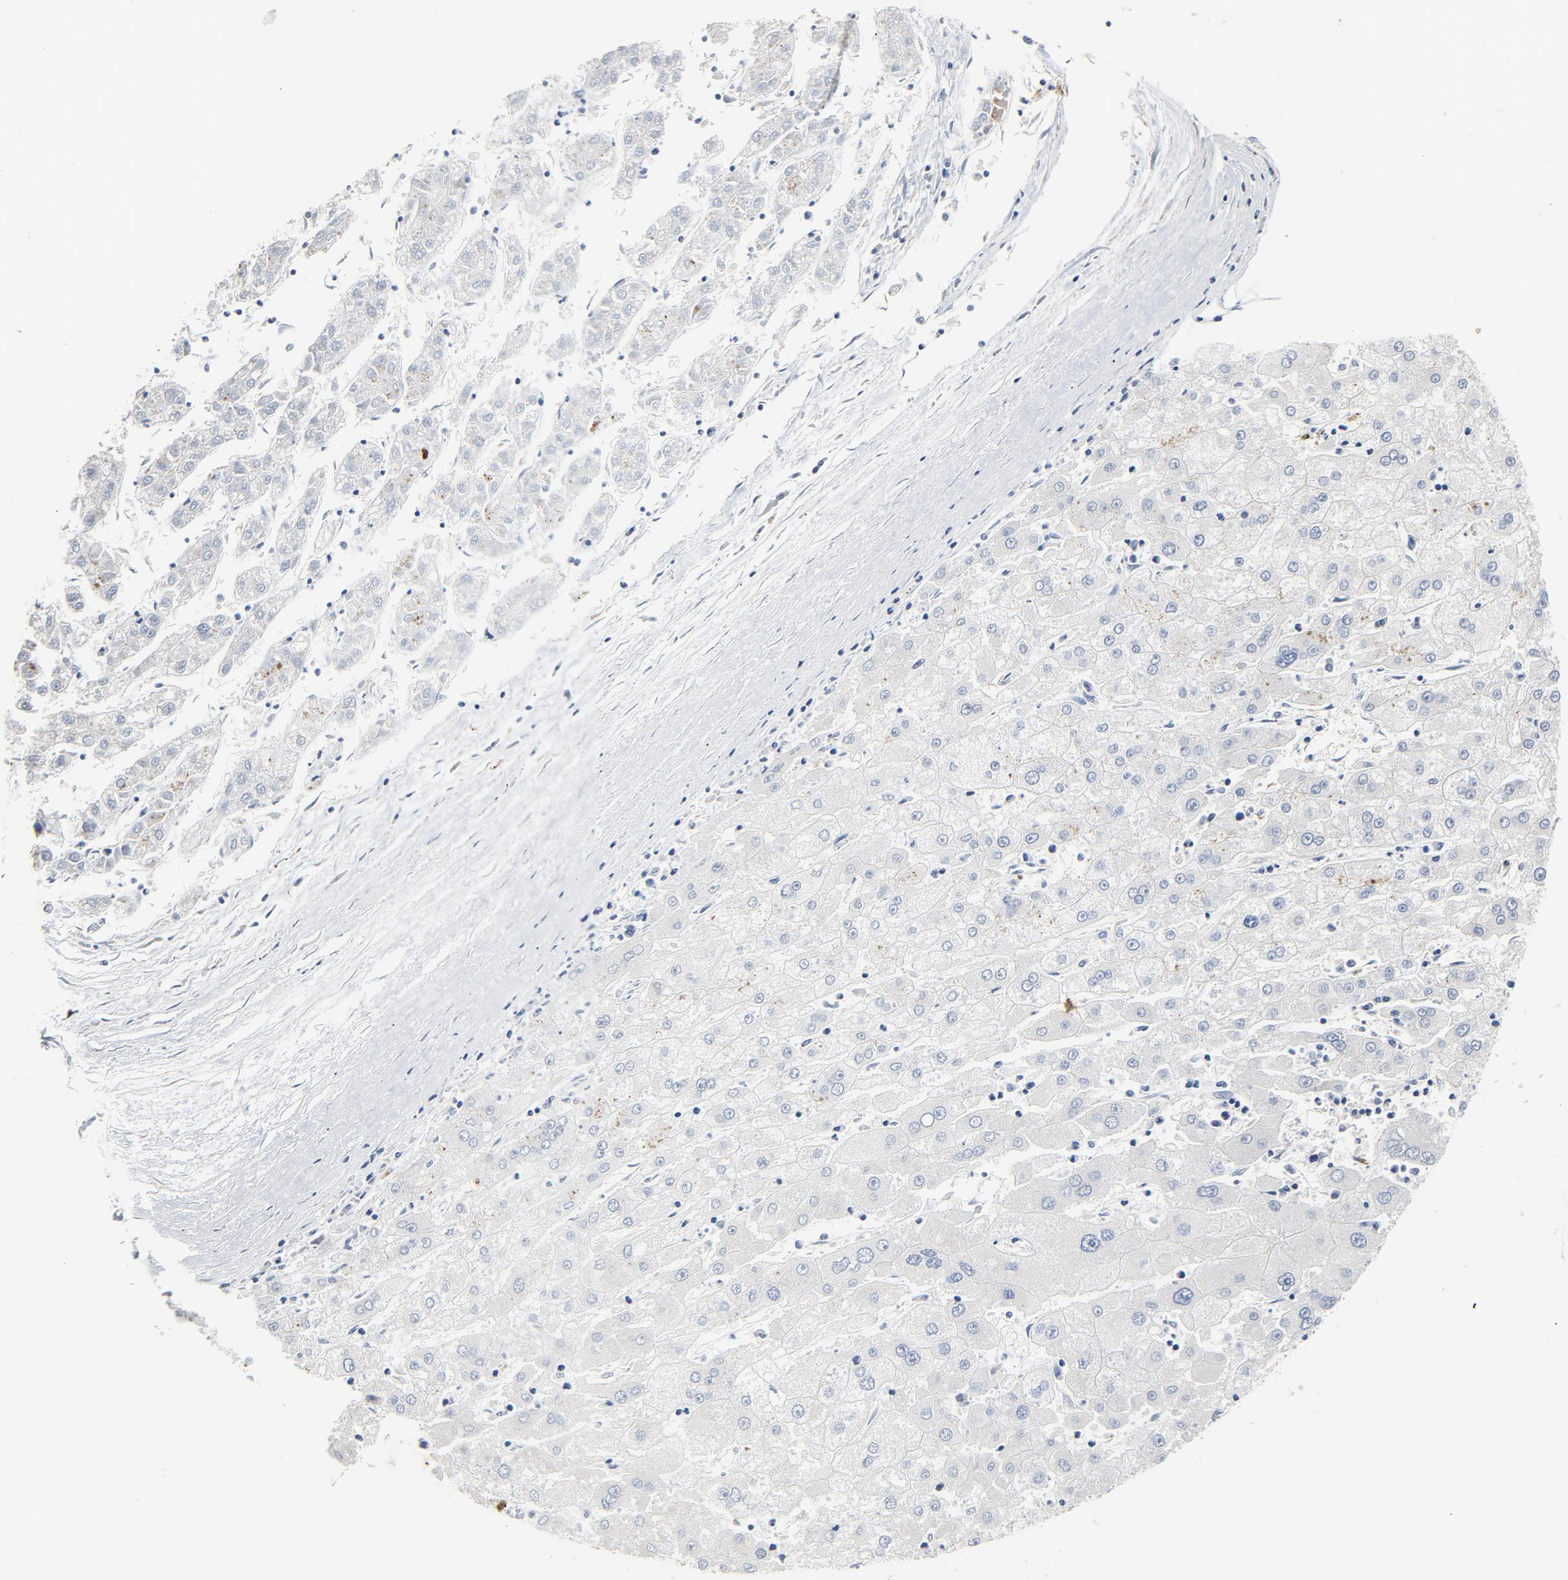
{"staining": {"intensity": "negative", "quantity": "none", "location": "none"}, "tissue": "liver cancer", "cell_type": "Tumor cells", "image_type": "cancer", "snomed": [{"axis": "morphology", "description": "Carcinoma, Hepatocellular, NOS"}, {"axis": "topography", "description": "Liver"}], "caption": "Liver hepatocellular carcinoma was stained to show a protein in brown. There is no significant staining in tumor cells.", "gene": "C14orf119", "patient": {"sex": "male", "age": 72}}